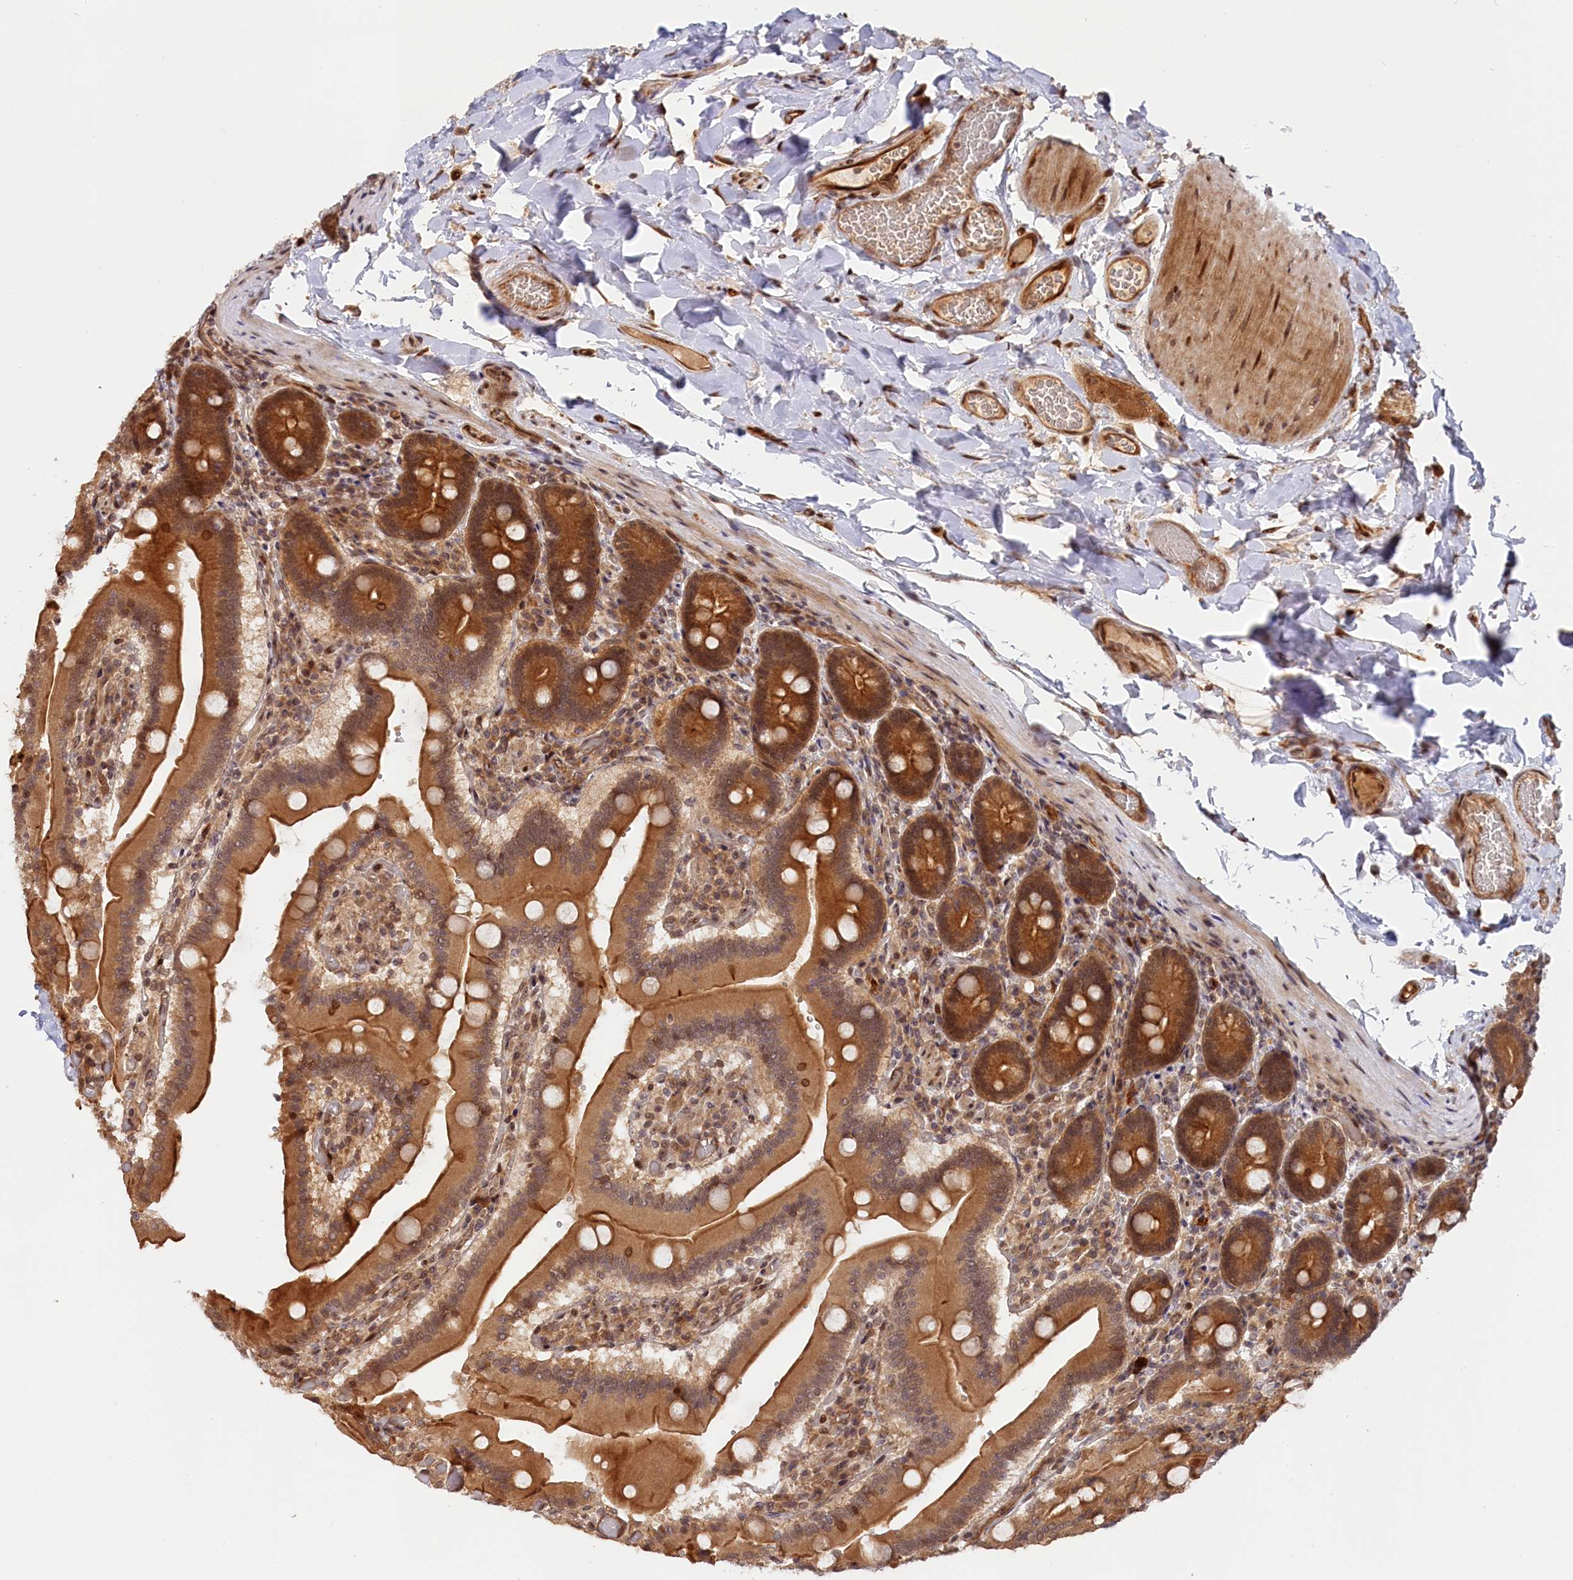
{"staining": {"intensity": "strong", "quantity": ">75%", "location": "cytoplasmic/membranous,nuclear"}, "tissue": "oral mucosa", "cell_type": "Squamous epithelial cells", "image_type": "normal", "snomed": [{"axis": "morphology", "description": "Normal tissue, NOS"}, {"axis": "topography", "description": "Skeletal muscle"}, {"axis": "topography", "description": "Oral tissue"}, {"axis": "topography", "description": "Salivary gland"}, {"axis": "topography", "description": "Peripheral nerve tissue"}], "caption": "This is a photomicrograph of immunohistochemistry staining of benign oral mucosa, which shows strong expression in the cytoplasmic/membranous,nuclear of squamous epithelial cells.", "gene": "ANKRD24", "patient": {"sex": "male", "age": 54}}